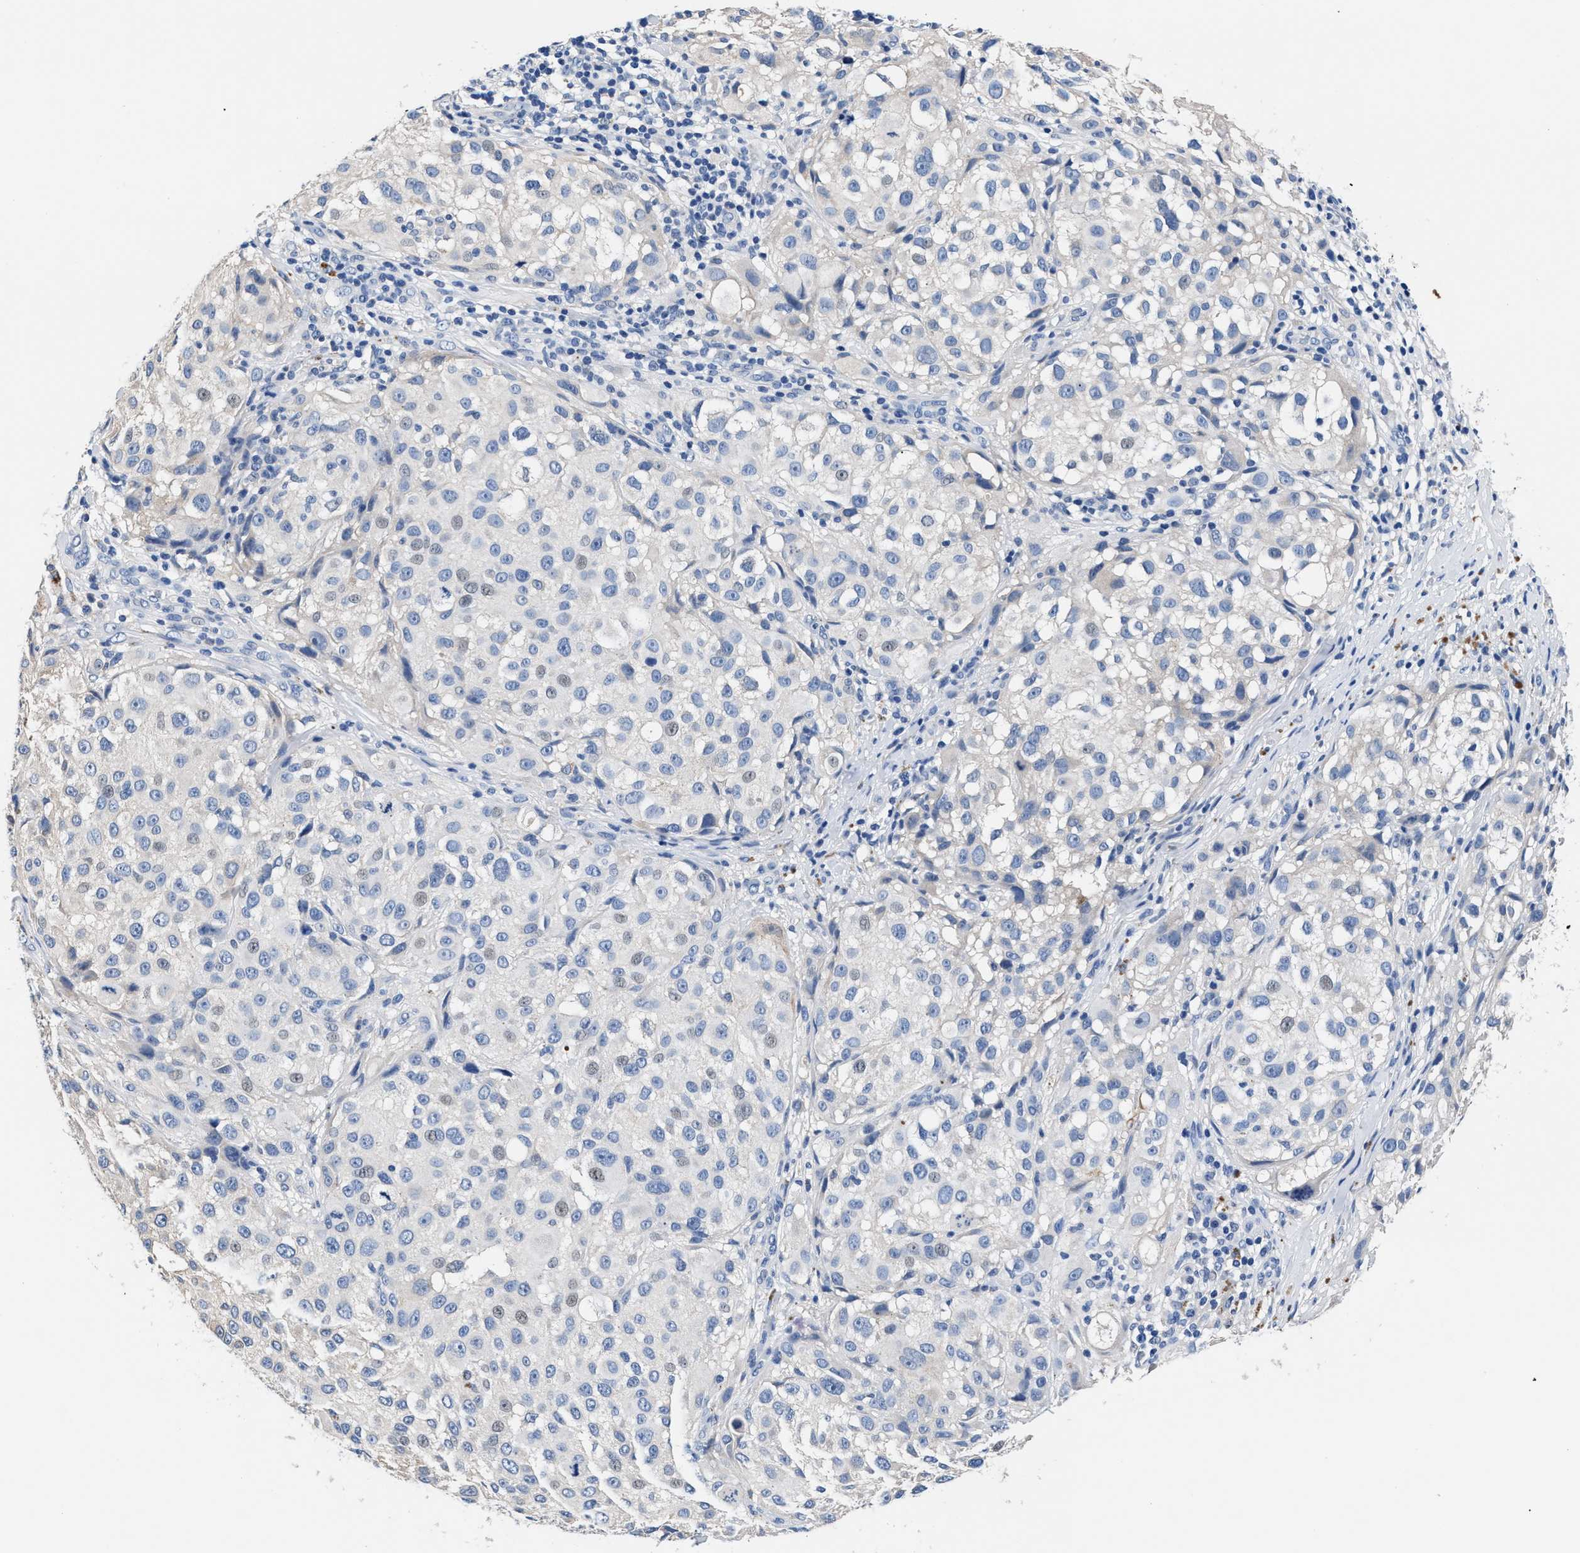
{"staining": {"intensity": "negative", "quantity": "none", "location": "none"}, "tissue": "melanoma", "cell_type": "Tumor cells", "image_type": "cancer", "snomed": [{"axis": "morphology", "description": "Necrosis, NOS"}, {"axis": "morphology", "description": "Malignant melanoma, NOS"}, {"axis": "topography", "description": "Skin"}], "caption": "DAB (3,3'-diaminobenzidine) immunohistochemical staining of human melanoma exhibits no significant positivity in tumor cells.", "gene": "GSTM1", "patient": {"sex": "female", "age": 87}}